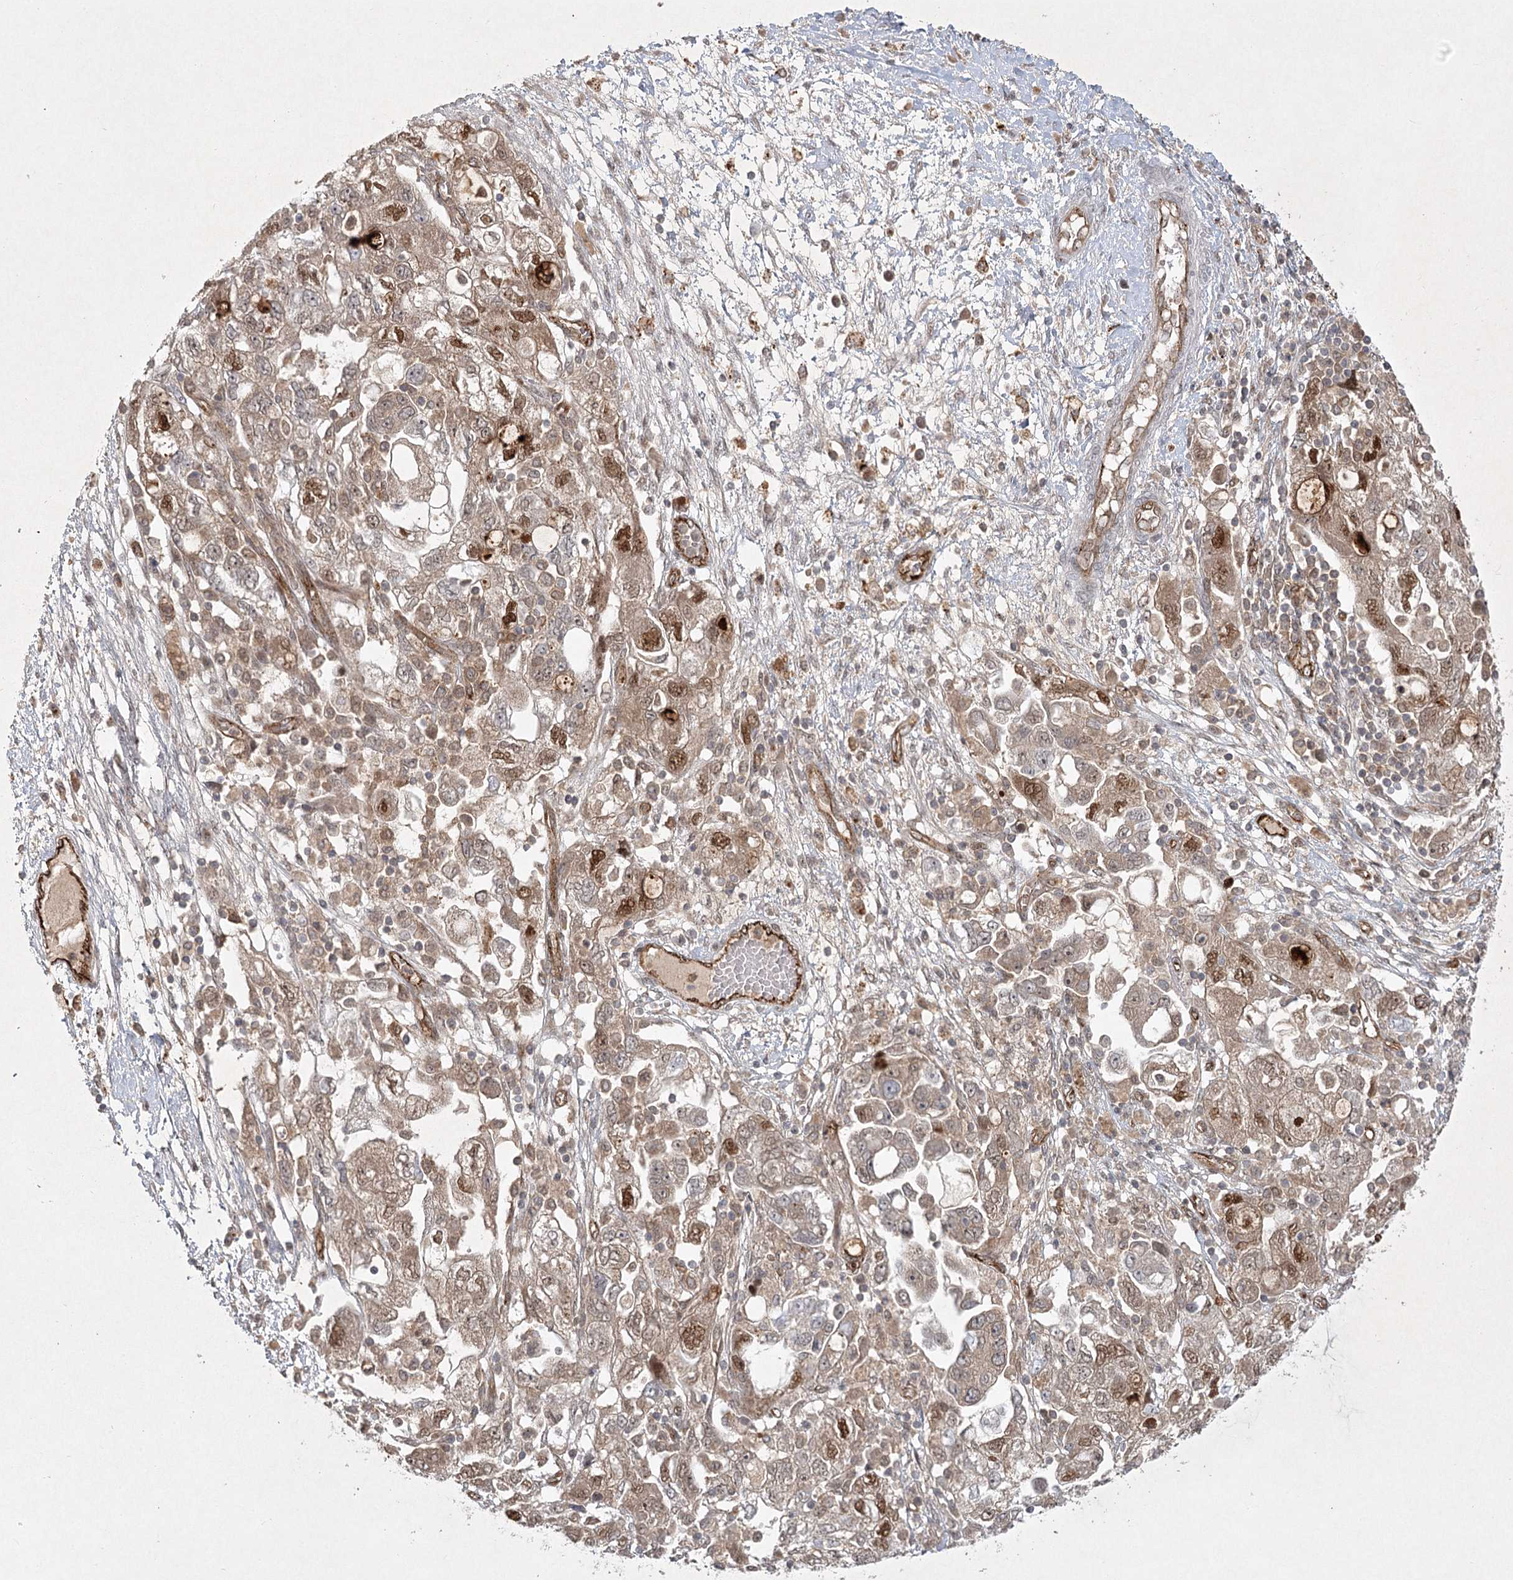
{"staining": {"intensity": "moderate", "quantity": ">75%", "location": "cytoplasmic/membranous,nuclear"}, "tissue": "ovarian cancer", "cell_type": "Tumor cells", "image_type": "cancer", "snomed": [{"axis": "morphology", "description": "Carcinoma, NOS"}, {"axis": "morphology", "description": "Cystadenocarcinoma, serous, NOS"}, {"axis": "topography", "description": "Ovary"}], "caption": "This is an image of immunohistochemistry (IHC) staining of ovarian cancer, which shows moderate expression in the cytoplasmic/membranous and nuclear of tumor cells.", "gene": "ARHGAP31", "patient": {"sex": "female", "age": 69}}